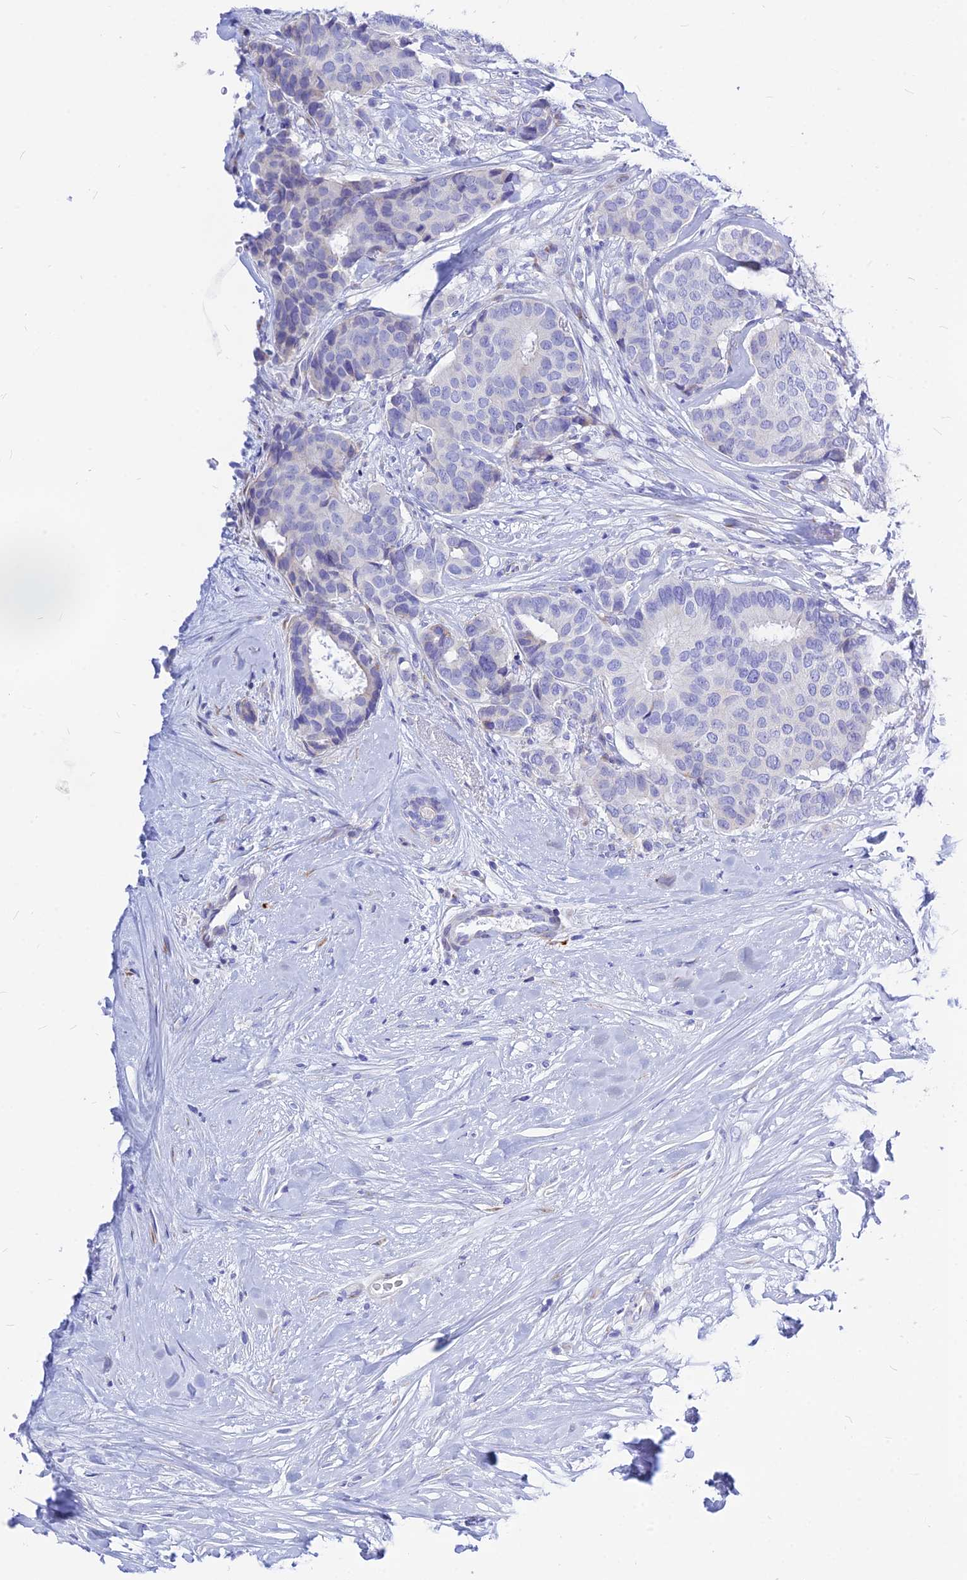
{"staining": {"intensity": "negative", "quantity": "none", "location": "none"}, "tissue": "breast cancer", "cell_type": "Tumor cells", "image_type": "cancer", "snomed": [{"axis": "morphology", "description": "Duct carcinoma"}, {"axis": "topography", "description": "Breast"}], "caption": "This is an IHC histopathology image of human breast cancer (infiltrating ductal carcinoma). There is no expression in tumor cells.", "gene": "CNOT6", "patient": {"sex": "female", "age": 75}}